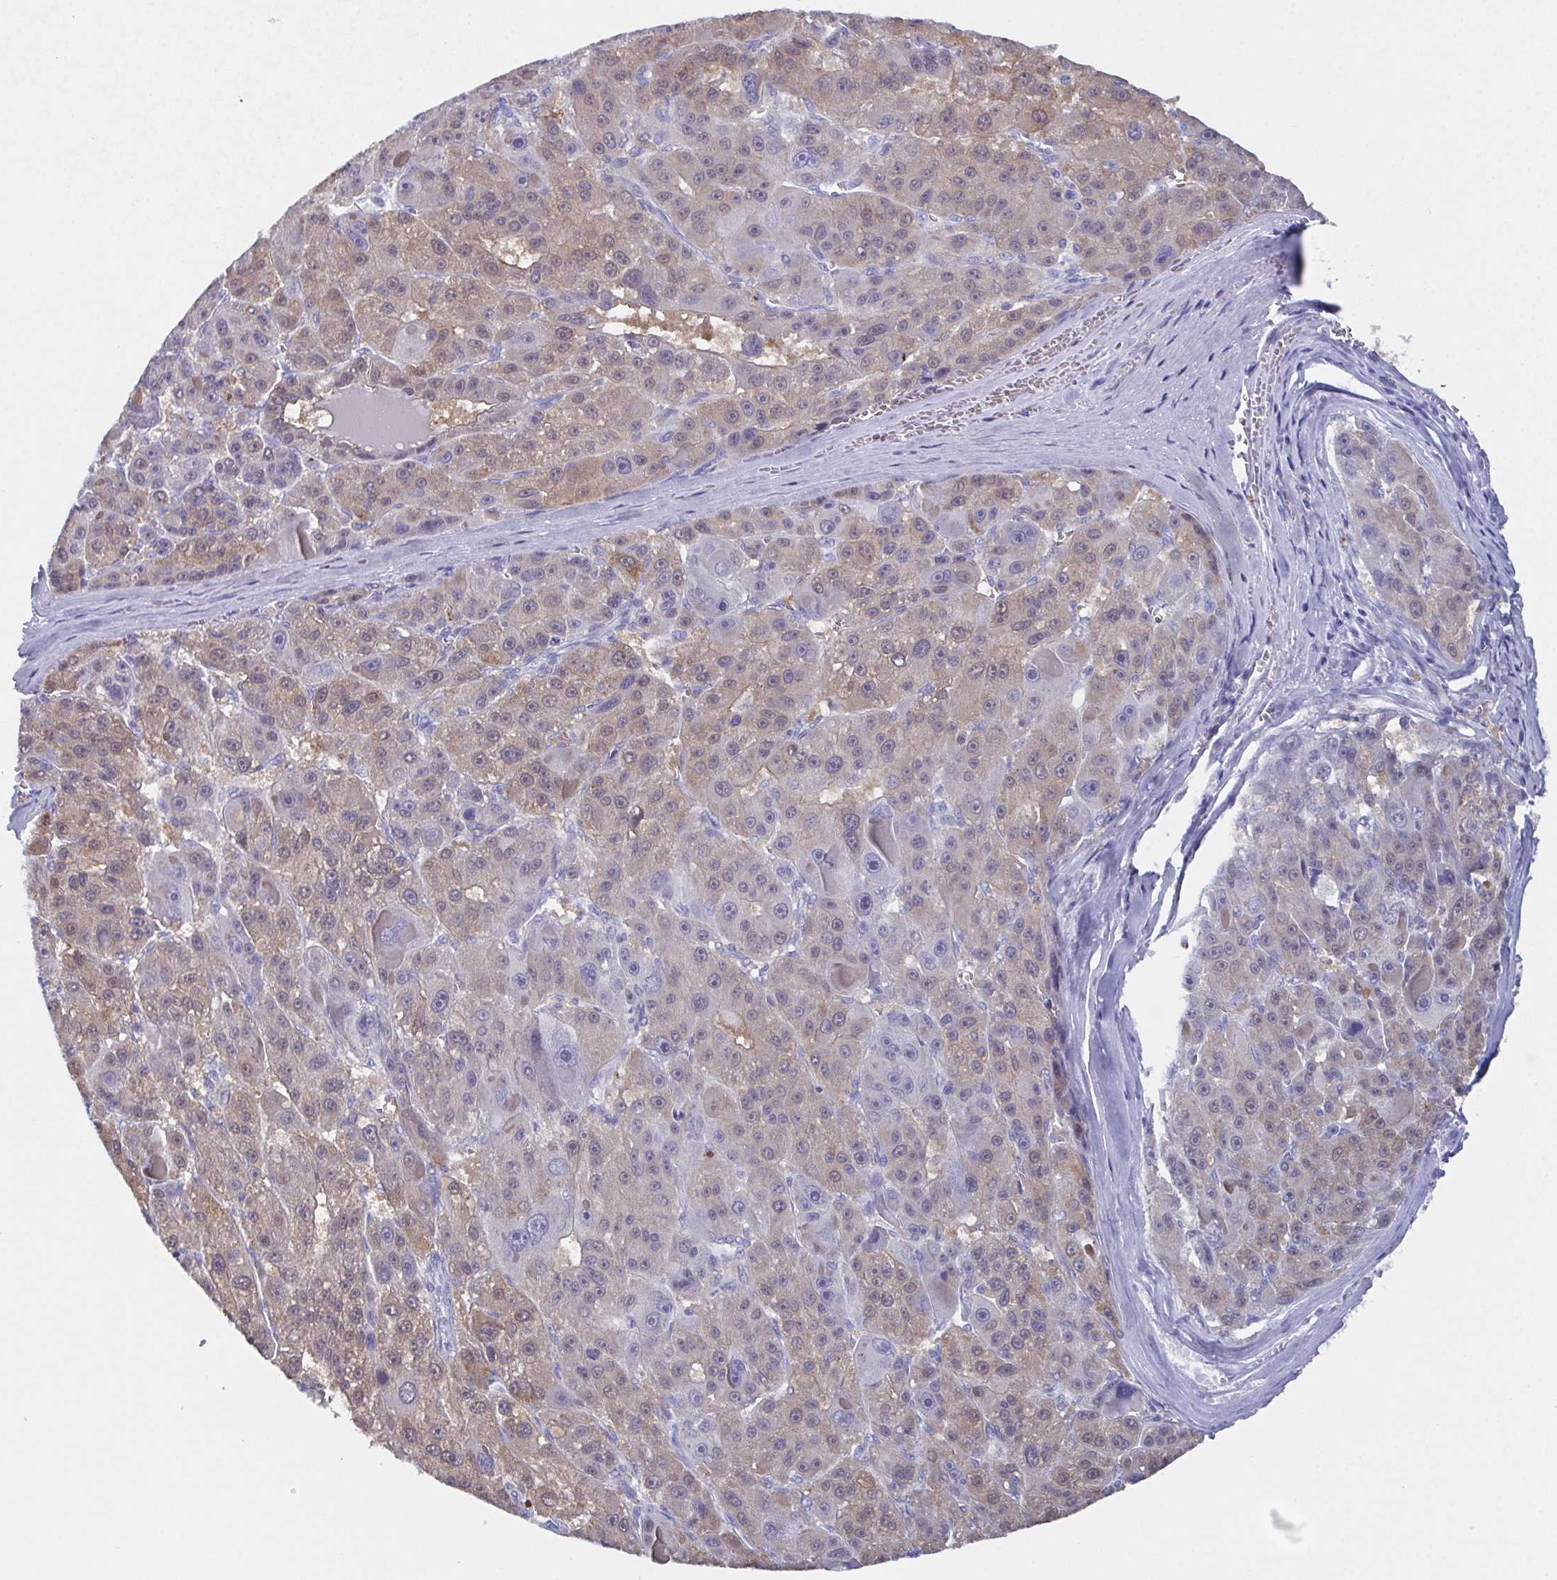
{"staining": {"intensity": "weak", "quantity": "25%-75%", "location": "cytoplasmic/membranous,nuclear"}, "tissue": "liver cancer", "cell_type": "Tumor cells", "image_type": "cancer", "snomed": [{"axis": "morphology", "description": "Carcinoma, Hepatocellular, NOS"}, {"axis": "topography", "description": "Liver"}], "caption": "Brown immunohistochemical staining in human liver cancer reveals weak cytoplasmic/membranous and nuclear expression in approximately 25%-75% of tumor cells. The protein of interest is stained brown, and the nuclei are stained in blue (DAB IHC with brightfield microscopy, high magnification).", "gene": "SSC4D", "patient": {"sex": "male", "age": 76}}